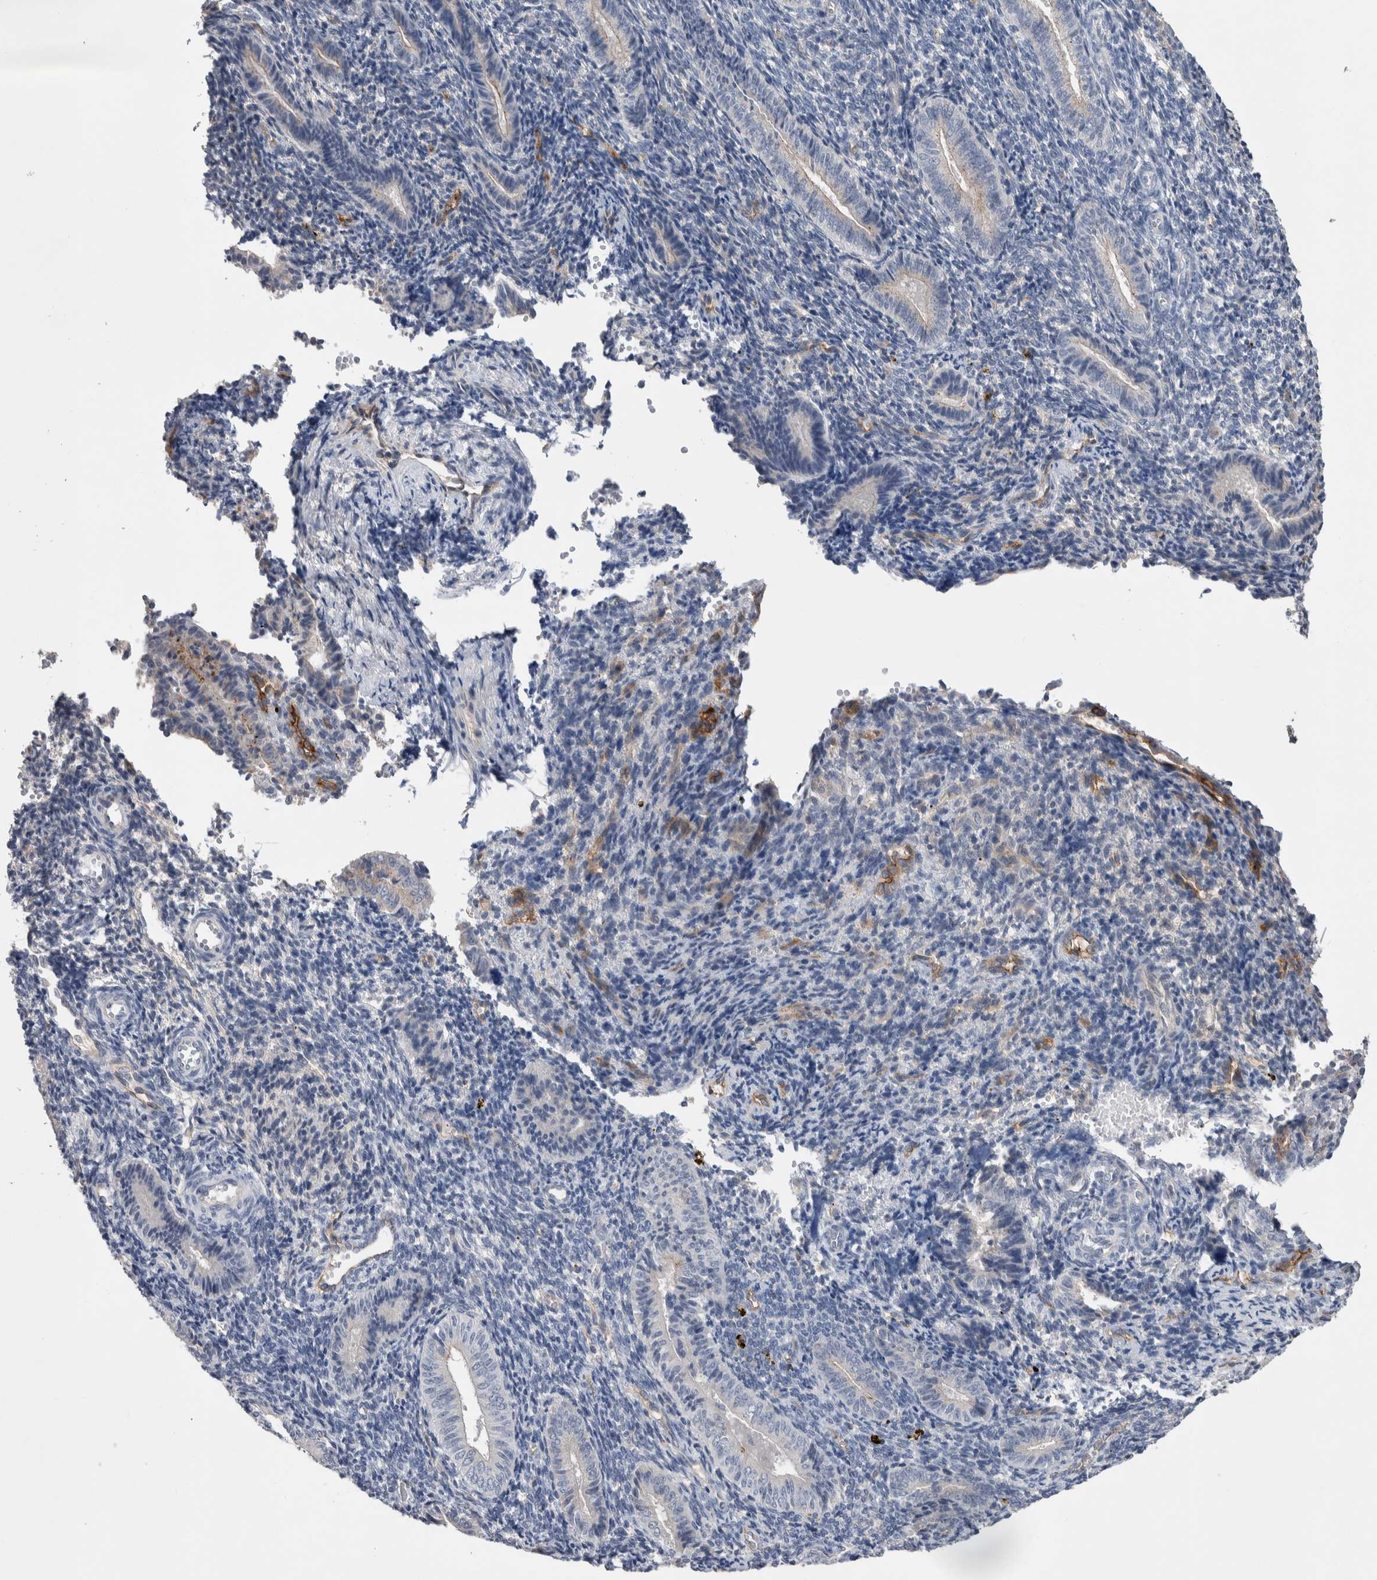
{"staining": {"intensity": "negative", "quantity": "none", "location": "none"}, "tissue": "endometrium", "cell_type": "Cells in endometrial stroma", "image_type": "normal", "snomed": [{"axis": "morphology", "description": "Normal tissue, NOS"}, {"axis": "topography", "description": "Uterus"}, {"axis": "topography", "description": "Endometrium"}], "caption": "High power microscopy micrograph of an immunohistochemistry photomicrograph of unremarkable endometrium, revealing no significant staining in cells in endometrial stroma.", "gene": "CEP131", "patient": {"sex": "female", "age": 33}}